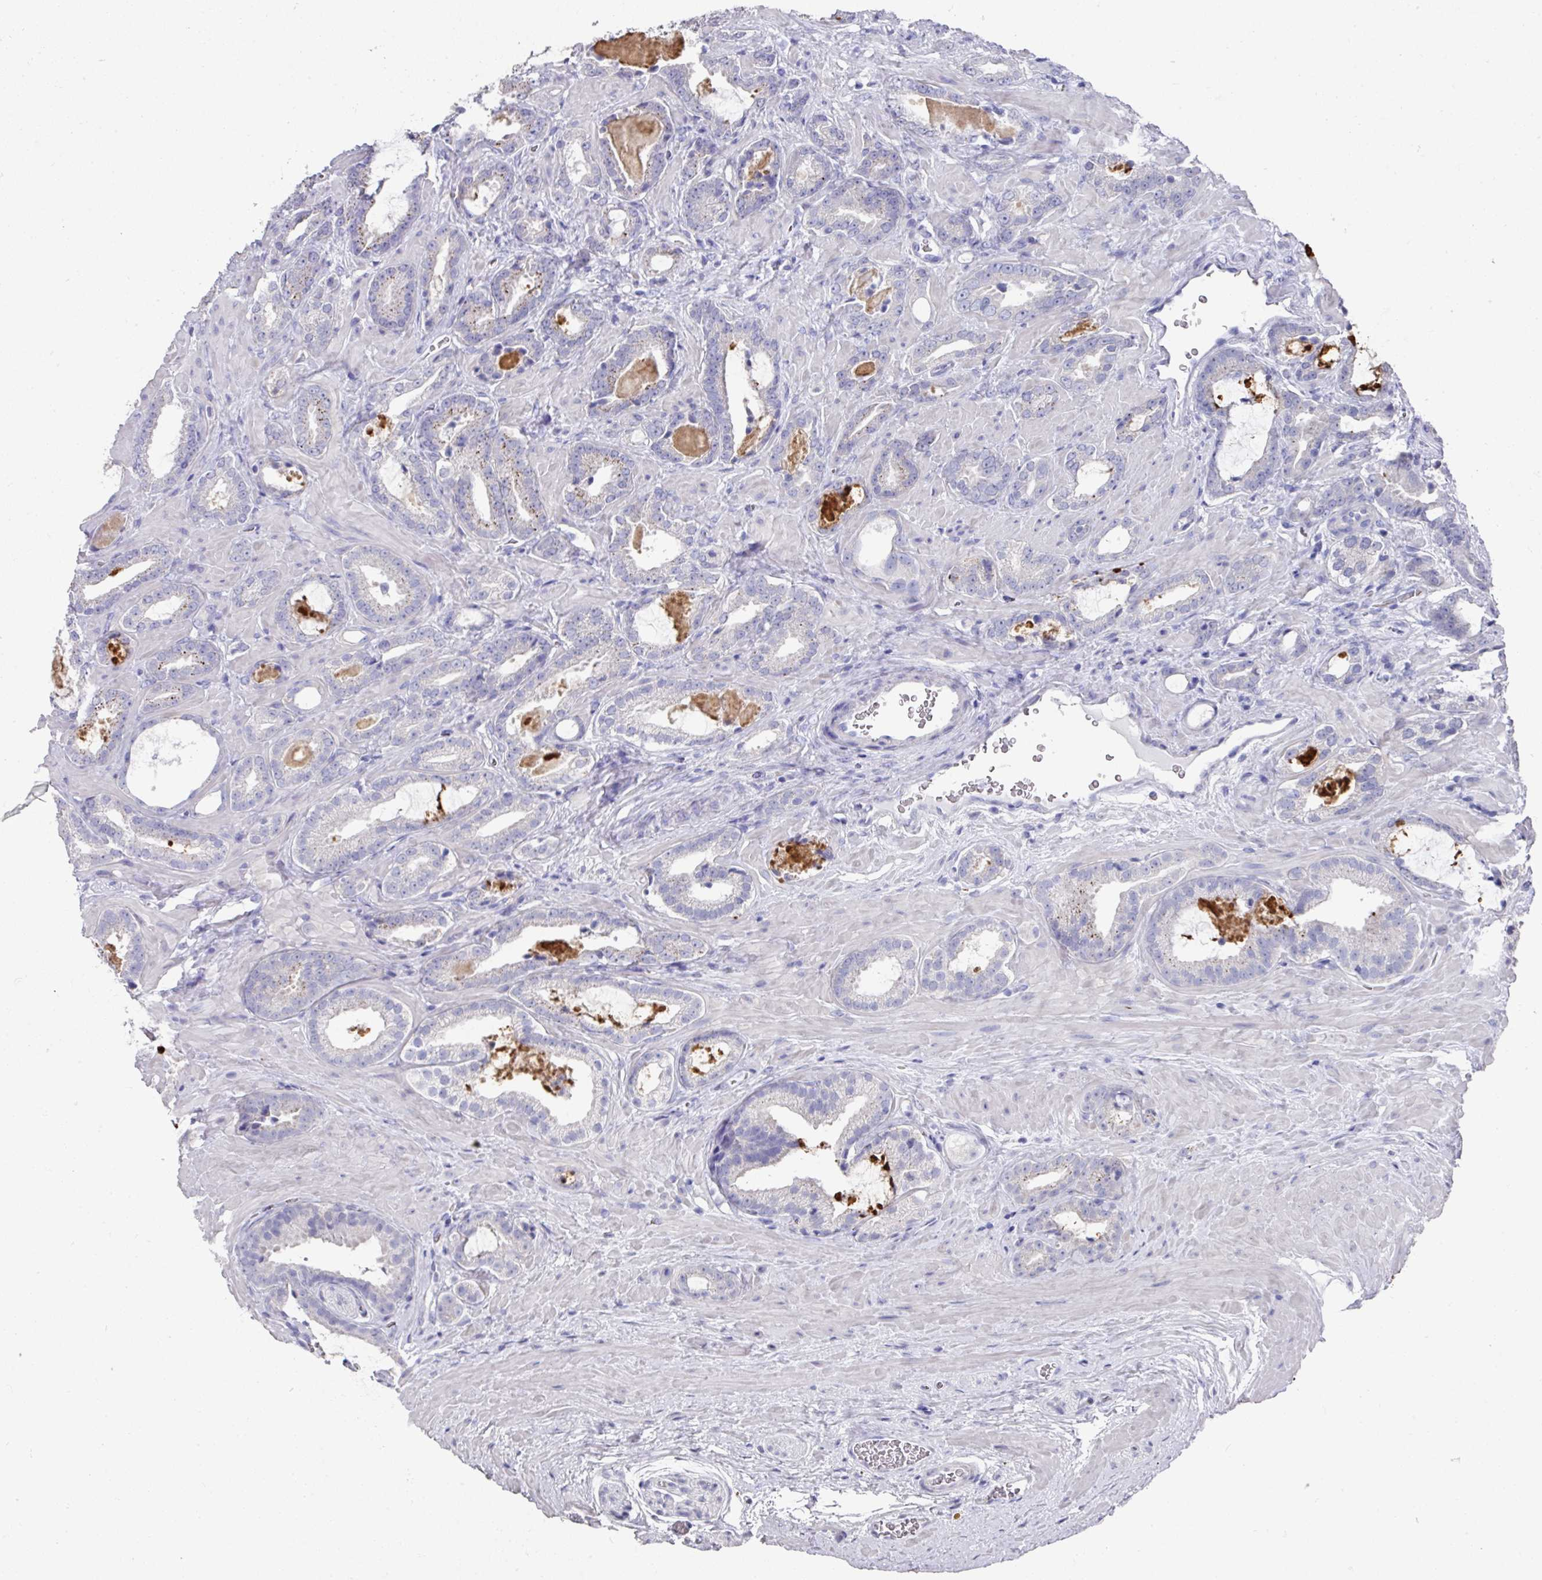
{"staining": {"intensity": "negative", "quantity": "none", "location": "none"}, "tissue": "prostate cancer", "cell_type": "Tumor cells", "image_type": "cancer", "snomed": [{"axis": "morphology", "description": "Adenocarcinoma, Low grade"}, {"axis": "topography", "description": "Prostate"}], "caption": "DAB immunohistochemical staining of prostate cancer displays no significant expression in tumor cells.", "gene": "DAZL", "patient": {"sex": "male", "age": 62}}